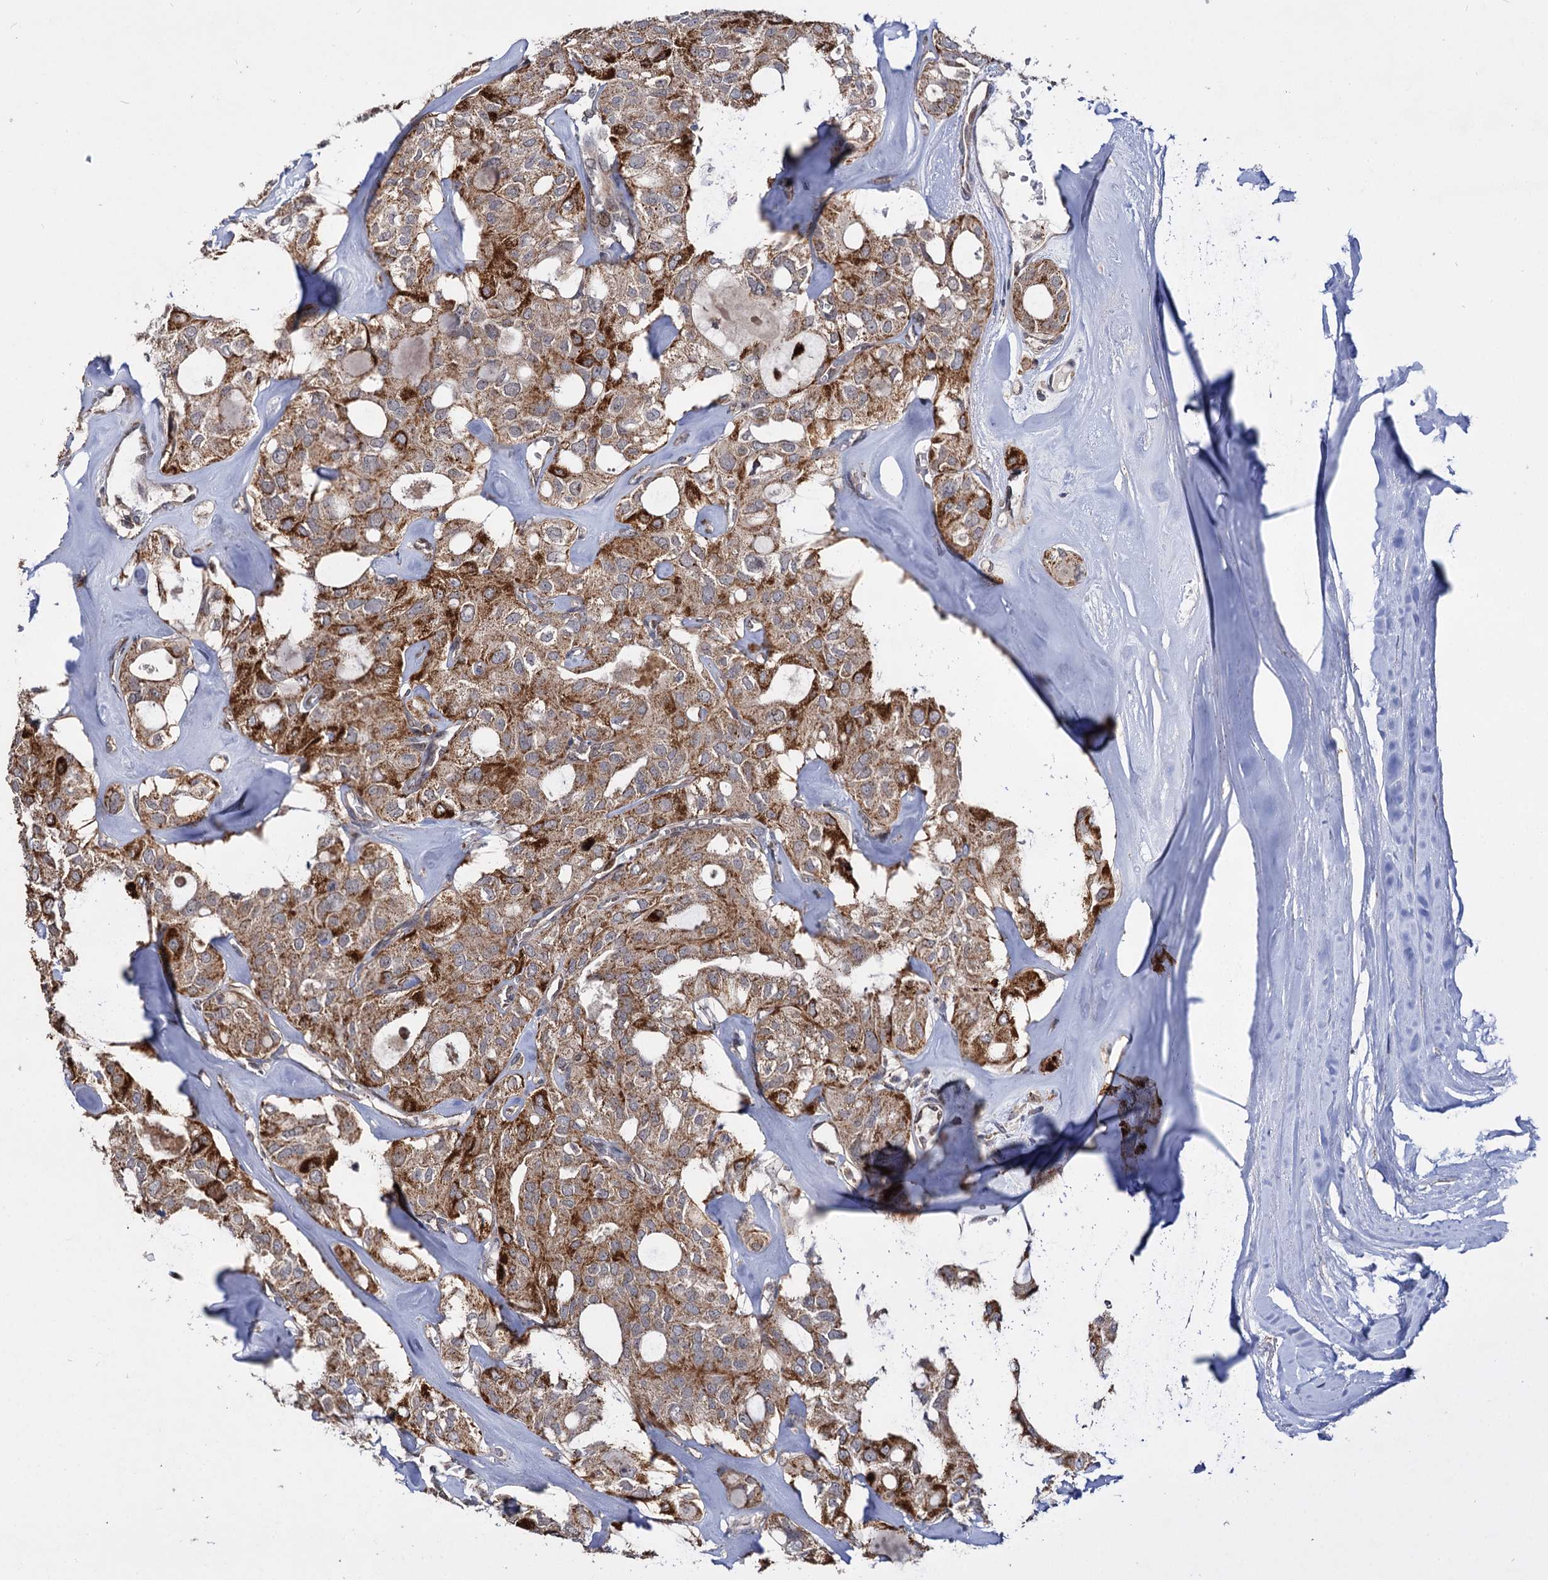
{"staining": {"intensity": "moderate", "quantity": ">75%", "location": "cytoplasmic/membranous"}, "tissue": "thyroid cancer", "cell_type": "Tumor cells", "image_type": "cancer", "snomed": [{"axis": "morphology", "description": "Follicular adenoma carcinoma, NOS"}, {"axis": "topography", "description": "Thyroid gland"}], "caption": "Human follicular adenoma carcinoma (thyroid) stained with a protein marker demonstrates moderate staining in tumor cells.", "gene": "CEP76", "patient": {"sex": "male", "age": 75}}